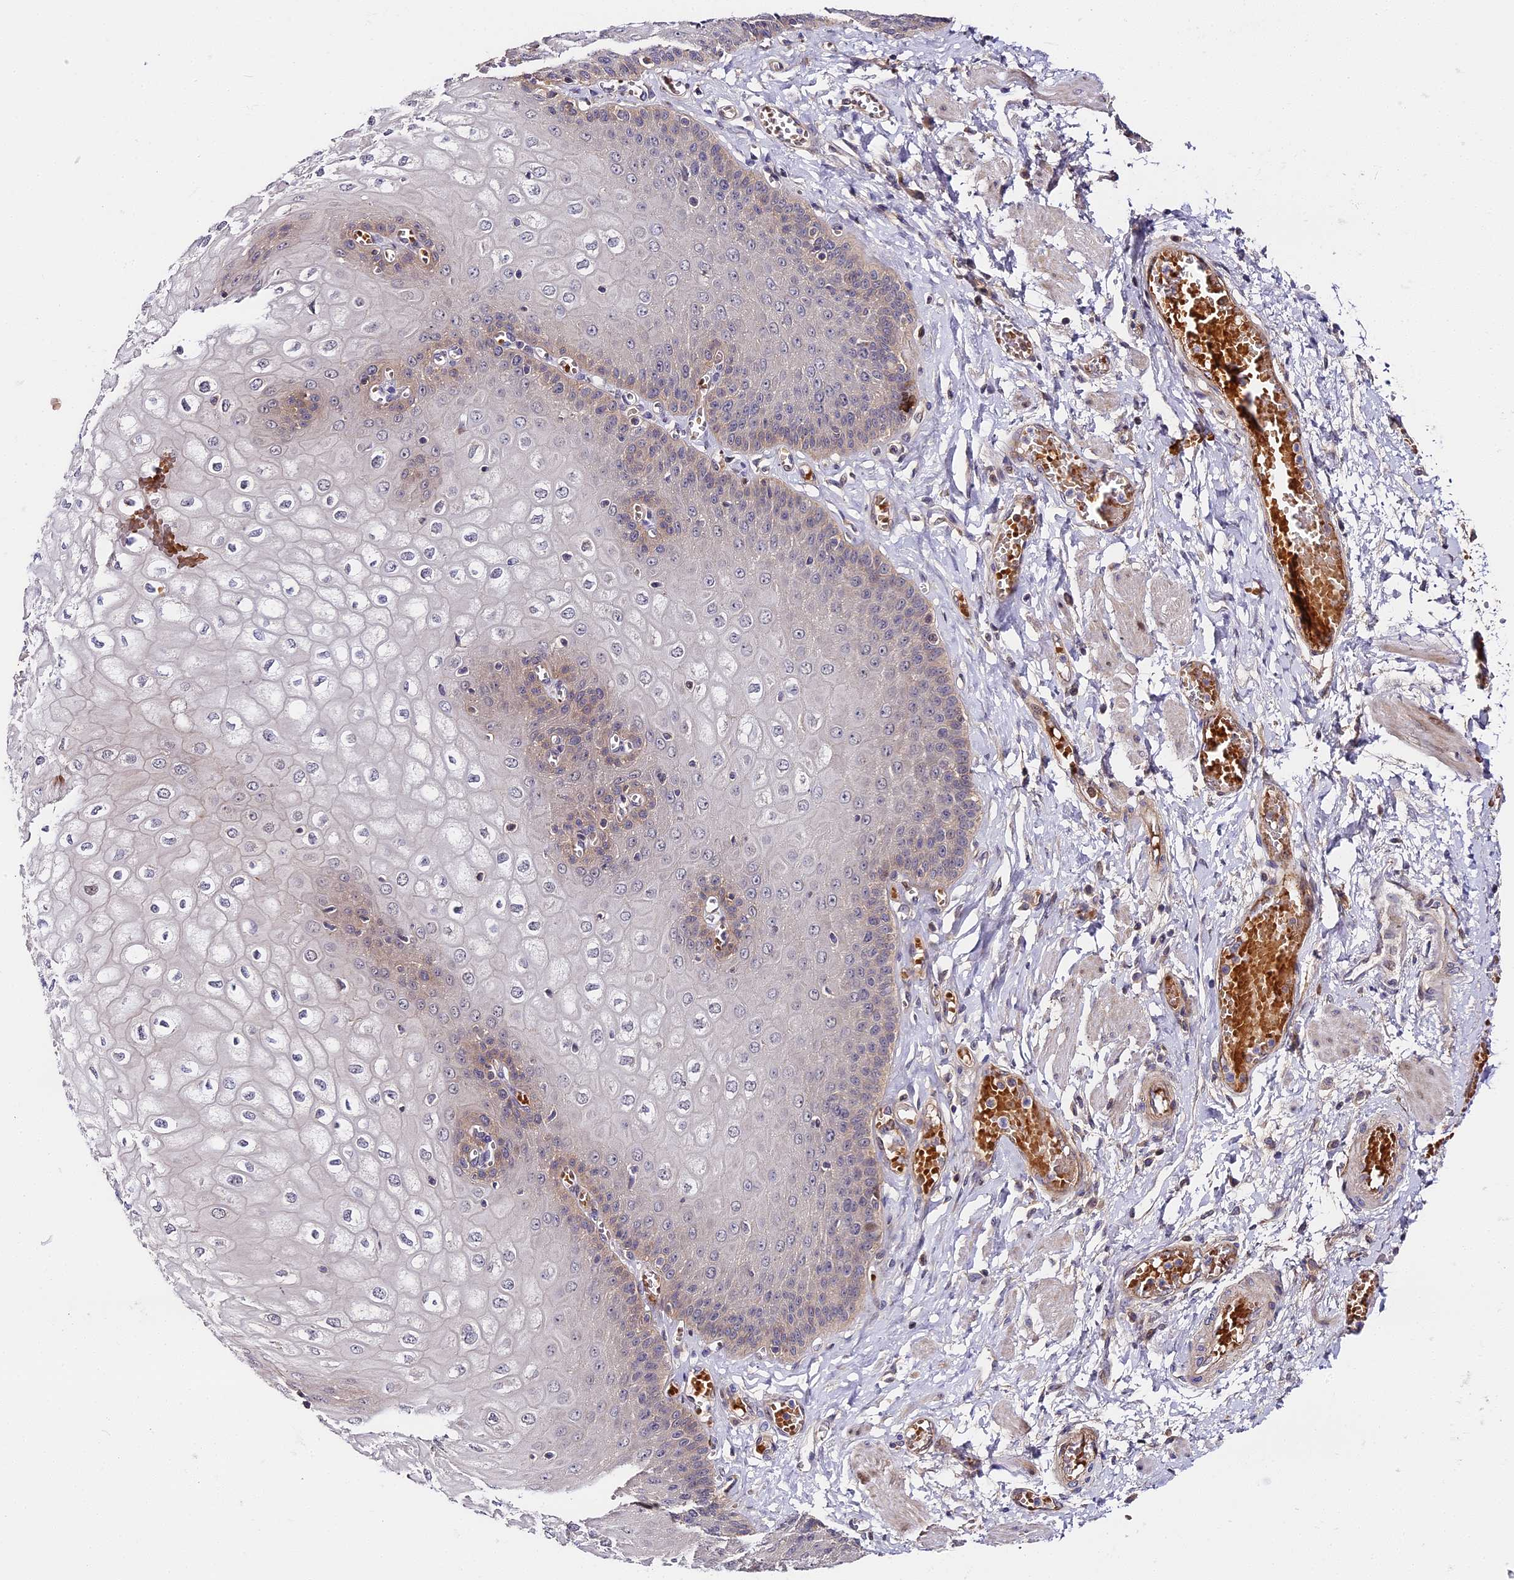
{"staining": {"intensity": "moderate", "quantity": "<25%", "location": "cytoplasmic/membranous,nuclear"}, "tissue": "esophagus", "cell_type": "Squamous epithelial cells", "image_type": "normal", "snomed": [{"axis": "morphology", "description": "Normal tissue, NOS"}, {"axis": "topography", "description": "Esophagus"}], "caption": "IHC (DAB (3,3'-diaminobenzidine)) staining of benign esophagus demonstrates moderate cytoplasmic/membranous,nuclear protein expression in about <25% of squamous epithelial cells. (Stains: DAB (3,3'-diaminobenzidine) in brown, nuclei in blue, Microscopy: brightfield microscopy at high magnification).", "gene": "MISP3", "patient": {"sex": "male", "age": 60}}